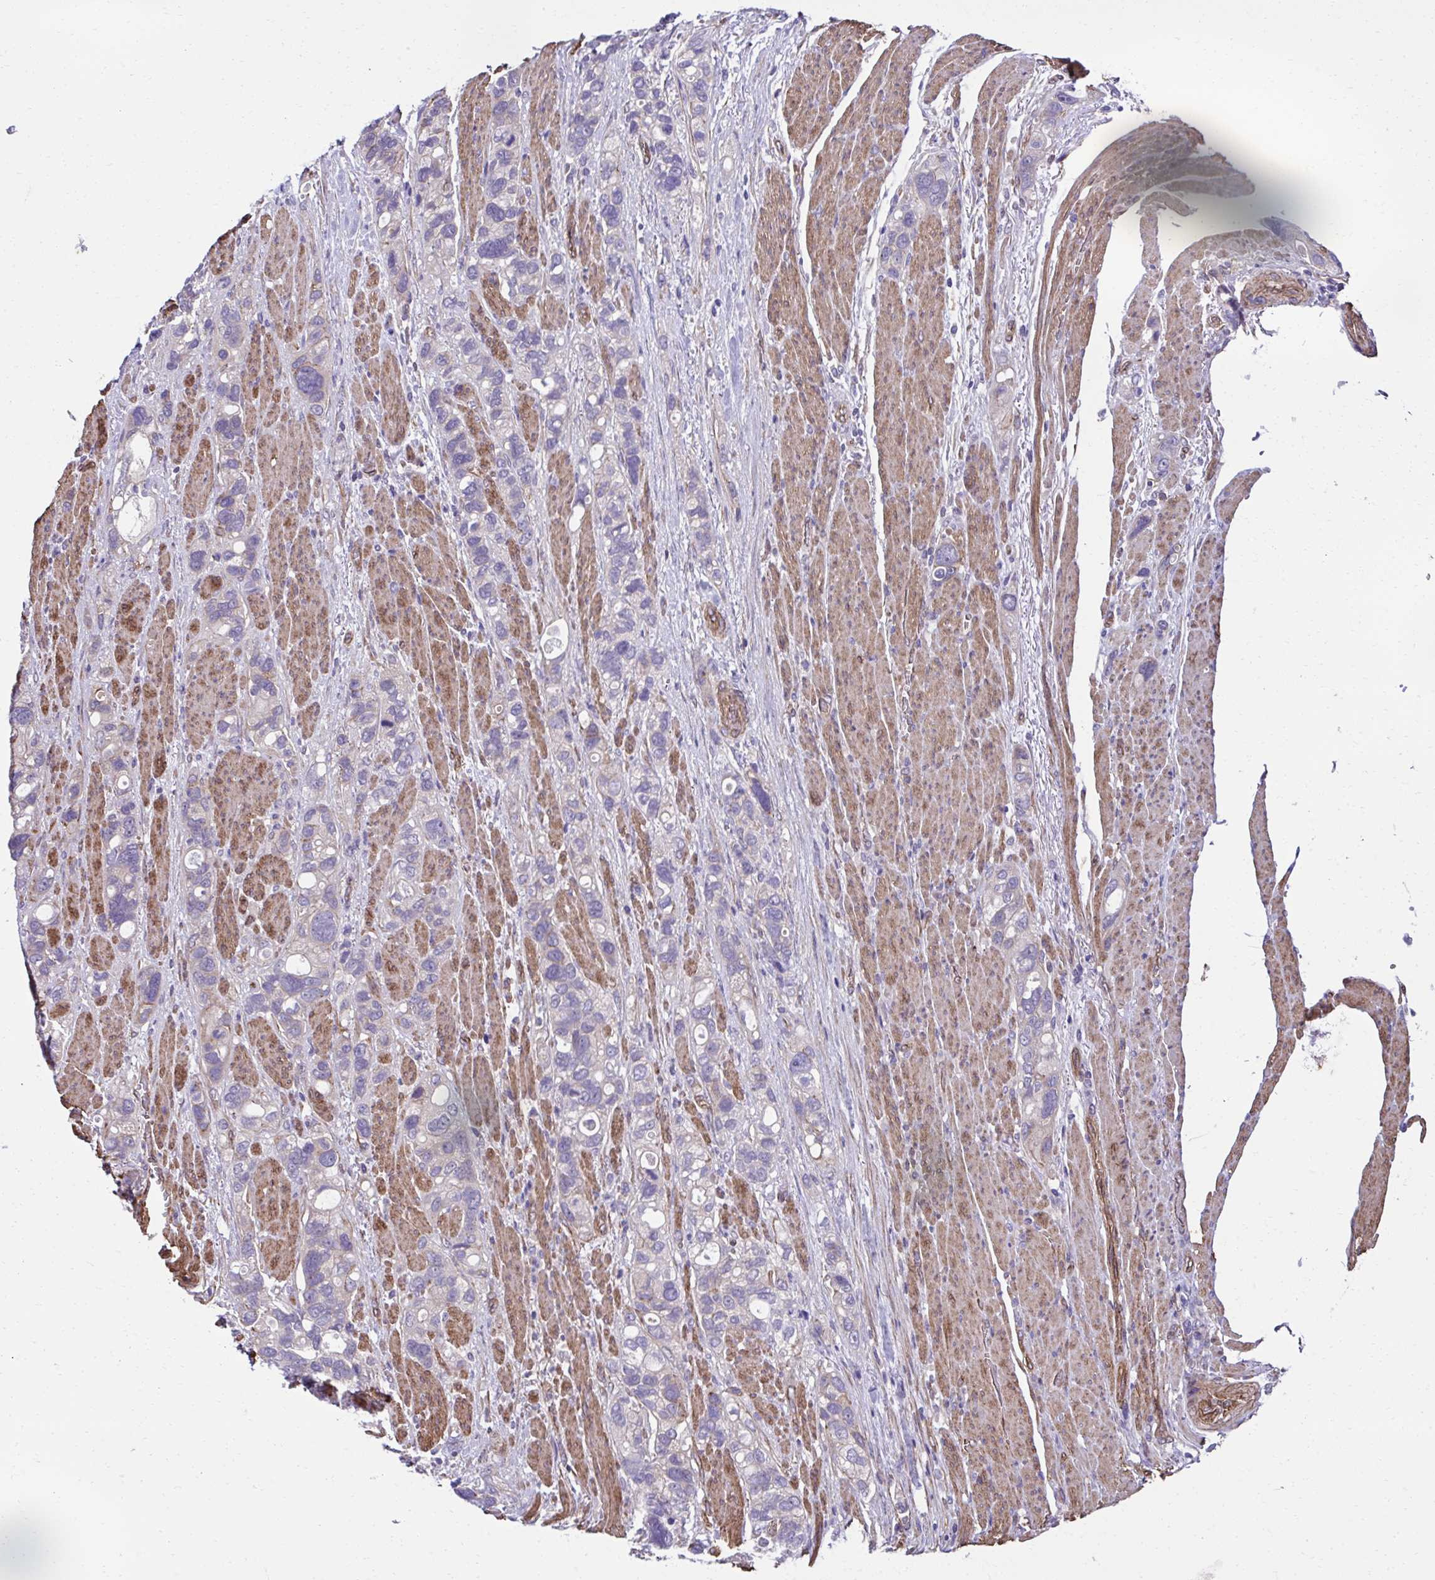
{"staining": {"intensity": "negative", "quantity": "none", "location": "none"}, "tissue": "stomach cancer", "cell_type": "Tumor cells", "image_type": "cancer", "snomed": [{"axis": "morphology", "description": "Adenocarcinoma, NOS"}, {"axis": "topography", "description": "Stomach, upper"}], "caption": "This is a micrograph of IHC staining of stomach cancer, which shows no expression in tumor cells. The staining was performed using DAB (3,3'-diaminobenzidine) to visualize the protein expression in brown, while the nuclei were stained in blue with hematoxylin (Magnification: 20x).", "gene": "TRIM52", "patient": {"sex": "female", "age": 81}}